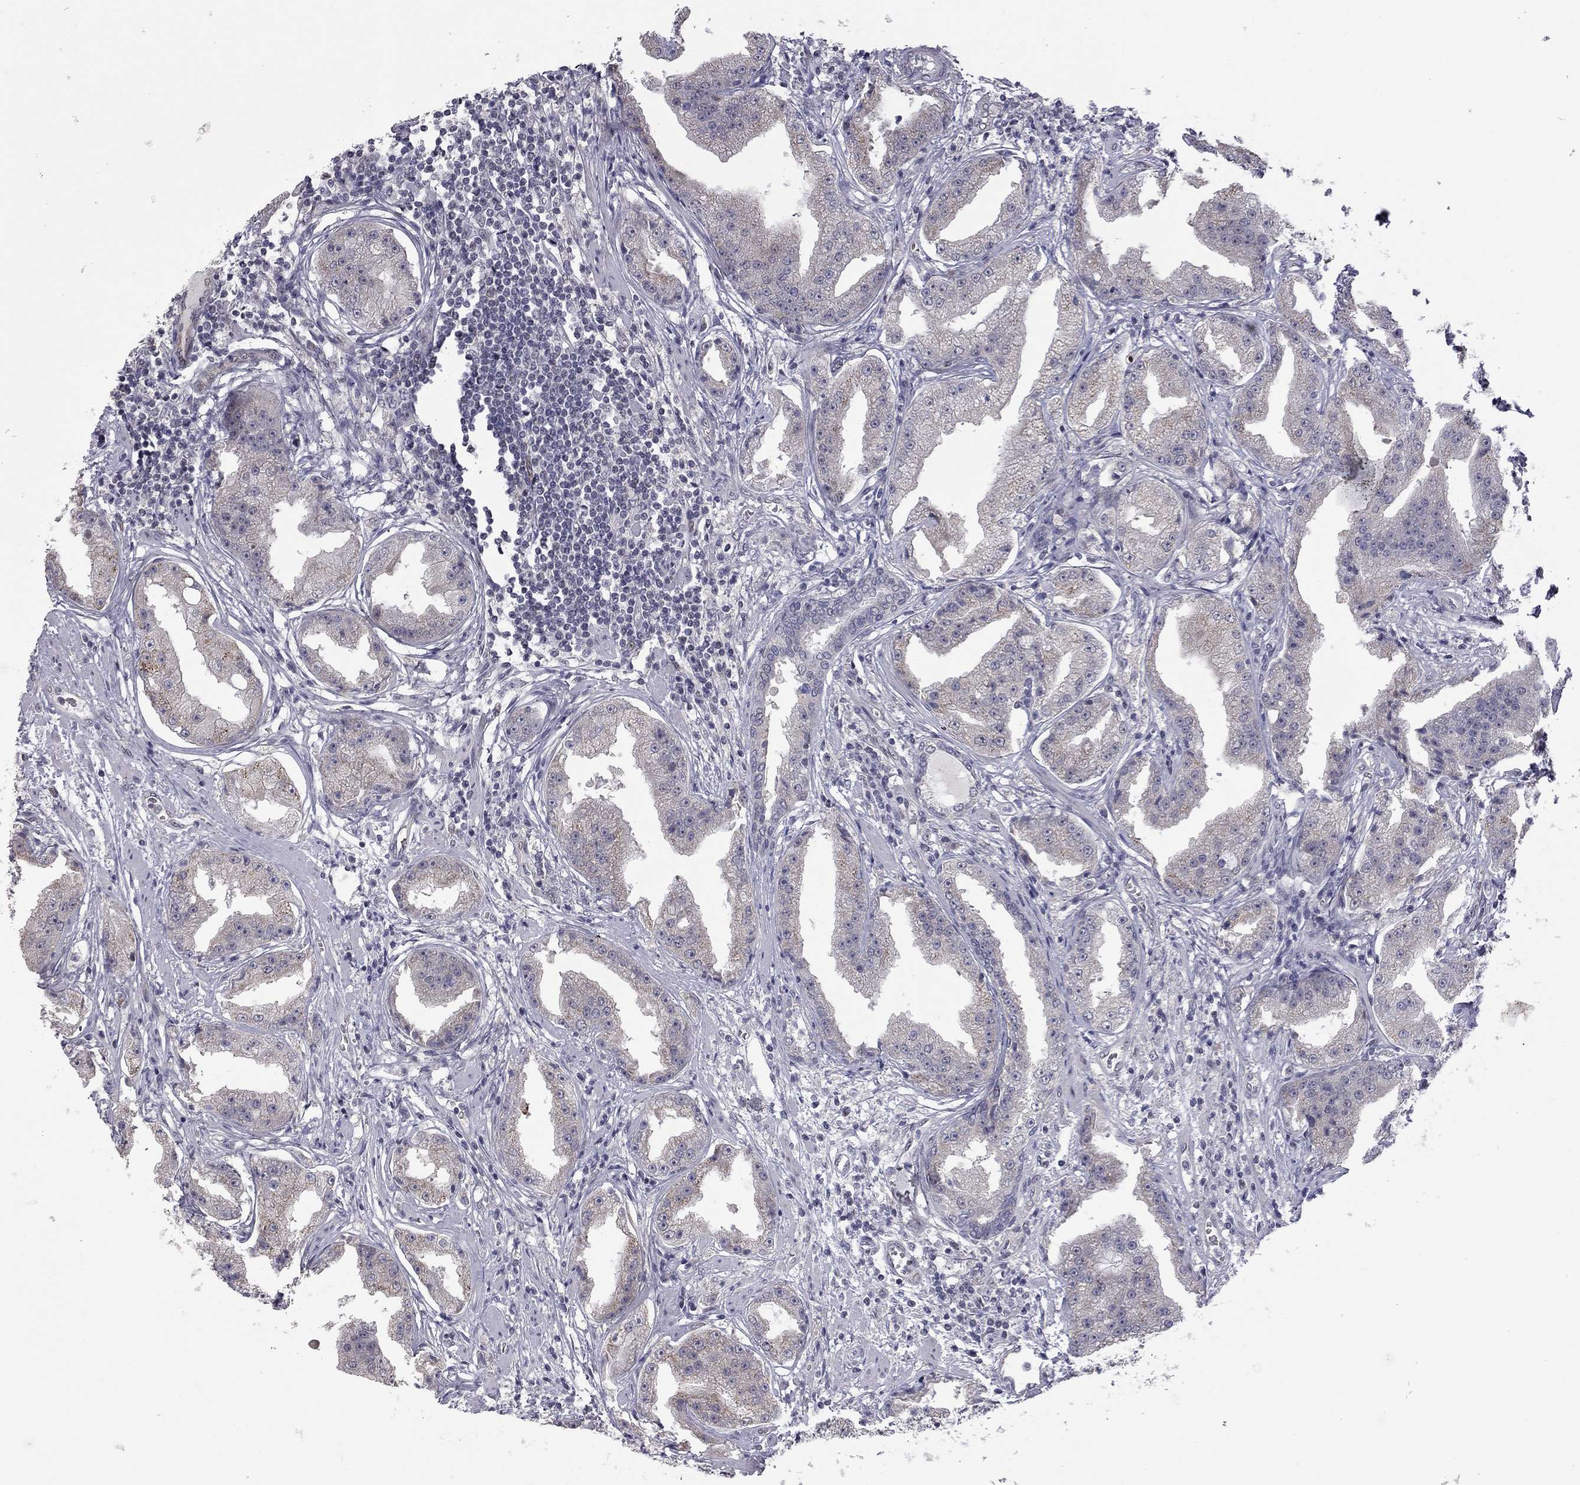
{"staining": {"intensity": "moderate", "quantity": "<25%", "location": "cytoplasmic/membranous"}, "tissue": "prostate cancer", "cell_type": "Tumor cells", "image_type": "cancer", "snomed": [{"axis": "morphology", "description": "Adenocarcinoma, Low grade"}, {"axis": "topography", "description": "Prostate"}], "caption": "A histopathology image of prostate adenocarcinoma (low-grade) stained for a protein reveals moderate cytoplasmic/membranous brown staining in tumor cells. The staining was performed using DAB to visualize the protein expression in brown, while the nuclei were stained in blue with hematoxylin (Magnification: 20x).", "gene": "MC3R", "patient": {"sex": "male", "age": 62}}